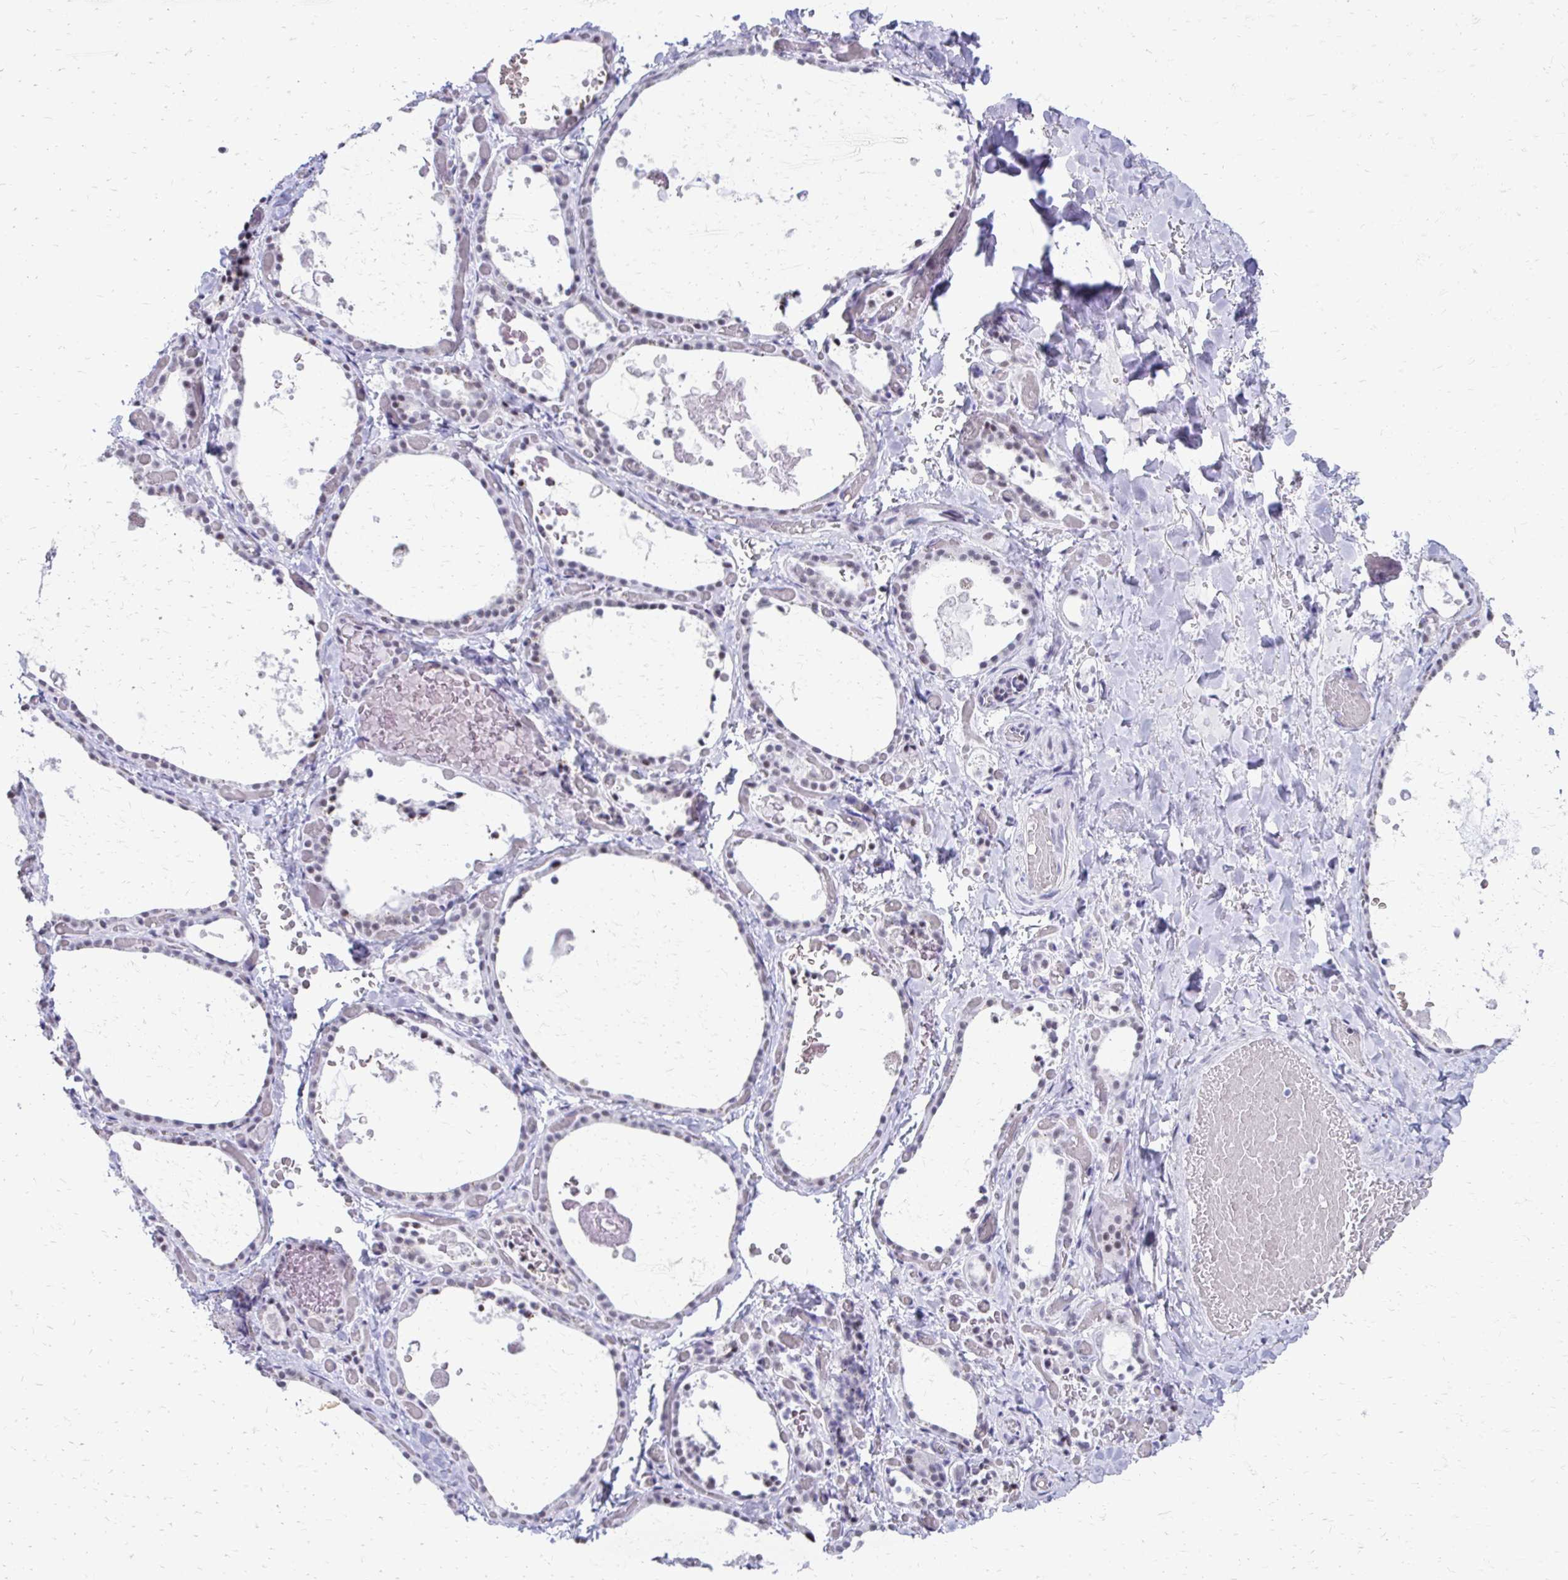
{"staining": {"intensity": "weak", "quantity": "25%-75%", "location": "nuclear"}, "tissue": "thyroid gland", "cell_type": "Glandular cells", "image_type": "normal", "snomed": [{"axis": "morphology", "description": "Normal tissue, NOS"}, {"axis": "topography", "description": "Thyroid gland"}], "caption": "Brown immunohistochemical staining in normal thyroid gland shows weak nuclear staining in approximately 25%-75% of glandular cells.", "gene": "SS18", "patient": {"sex": "female", "age": 56}}